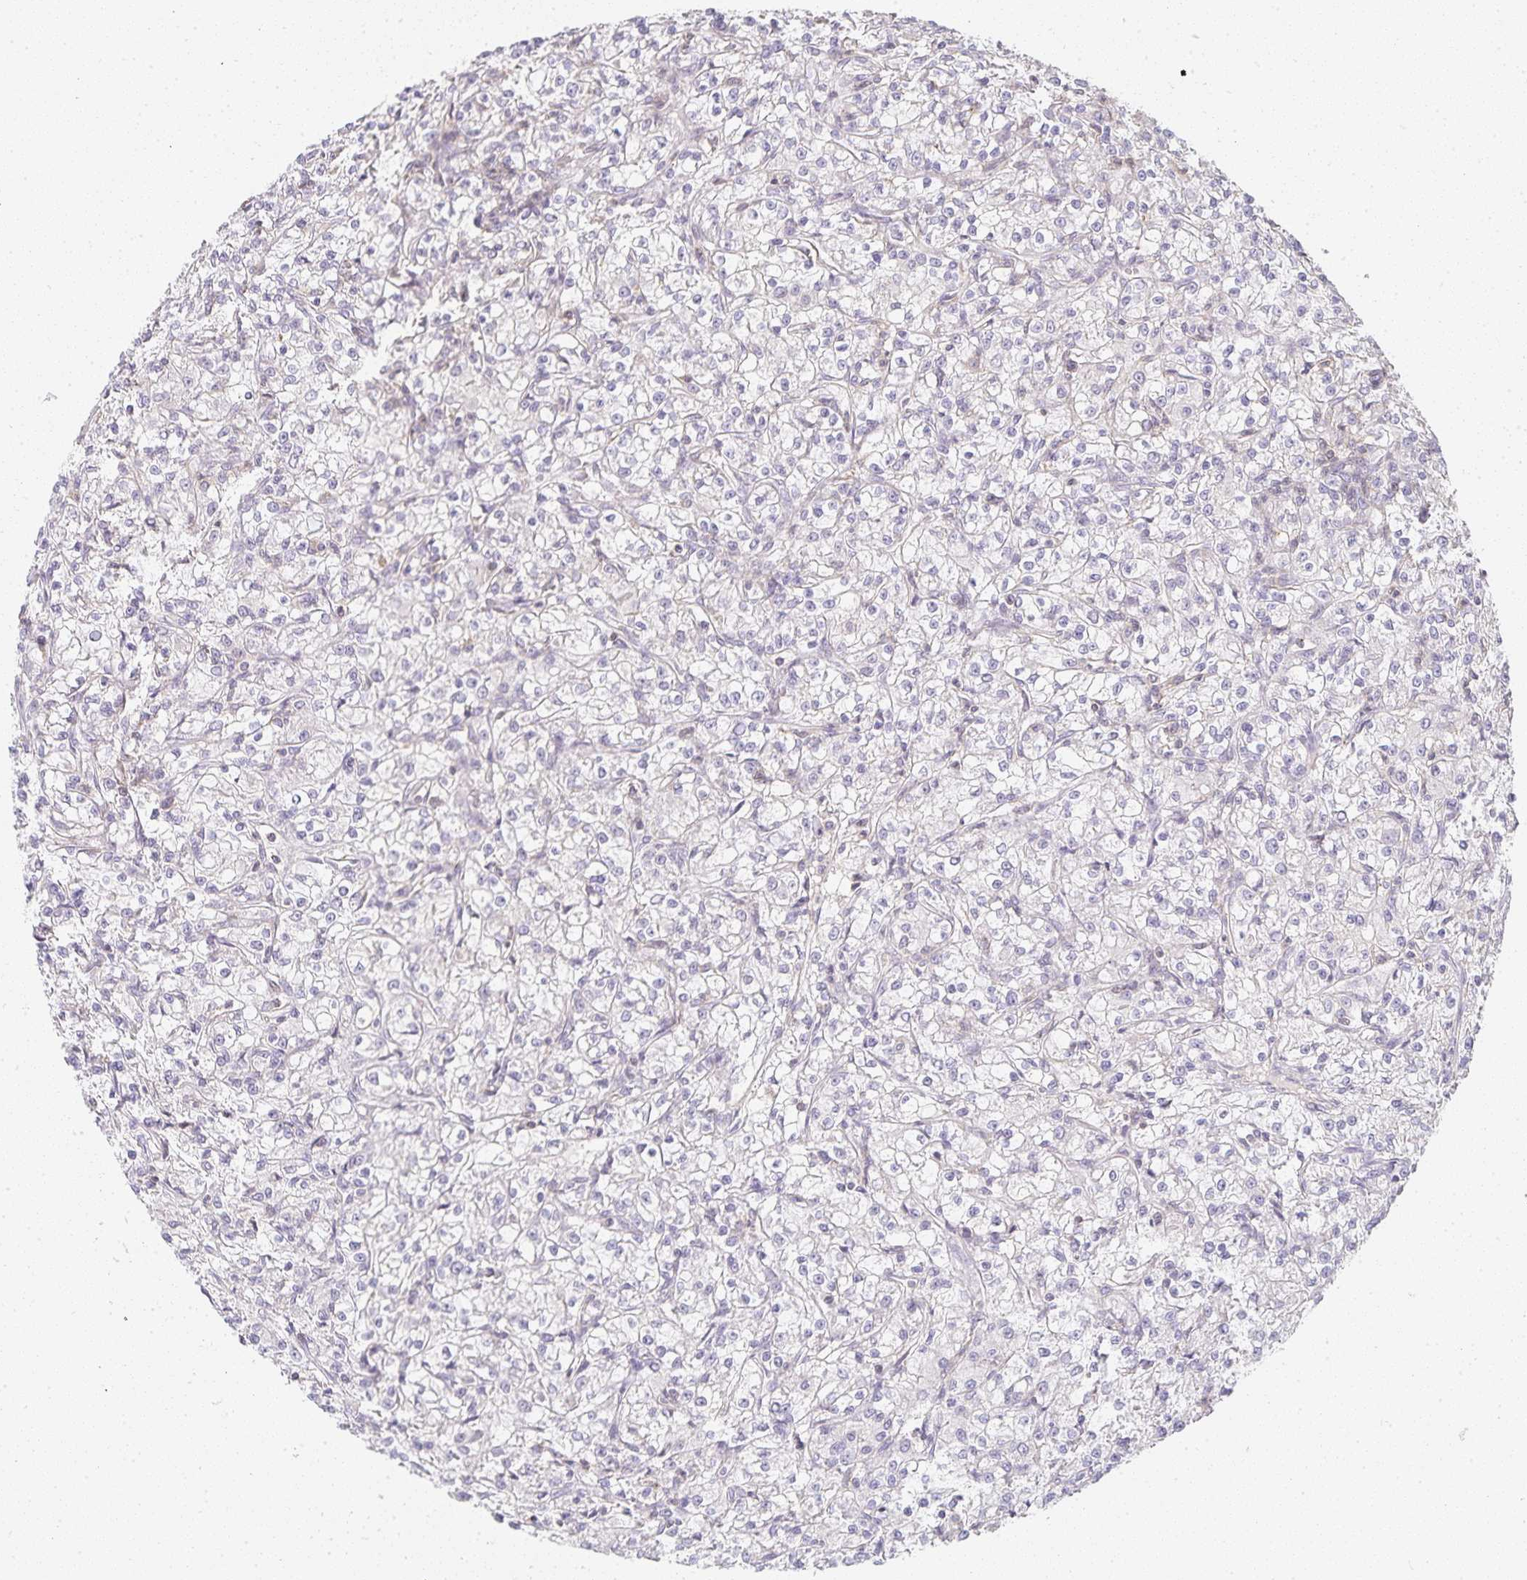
{"staining": {"intensity": "negative", "quantity": "none", "location": "none"}, "tissue": "renal cancer", "cell_type": "Tumor cells", "image_type": "cancer", "snomed": [{"axis": "morphology", "description": "Adenocarcinoma, NOS"}, {"axis": "topography", "description": "Kidney"}], "caption": "Immunohistochemical staining of renal adenocarcinoma demonstrates no significant staining in tumor cells.", "gene": "GATA3", "patient": {"sex": "female", "age": 59}}